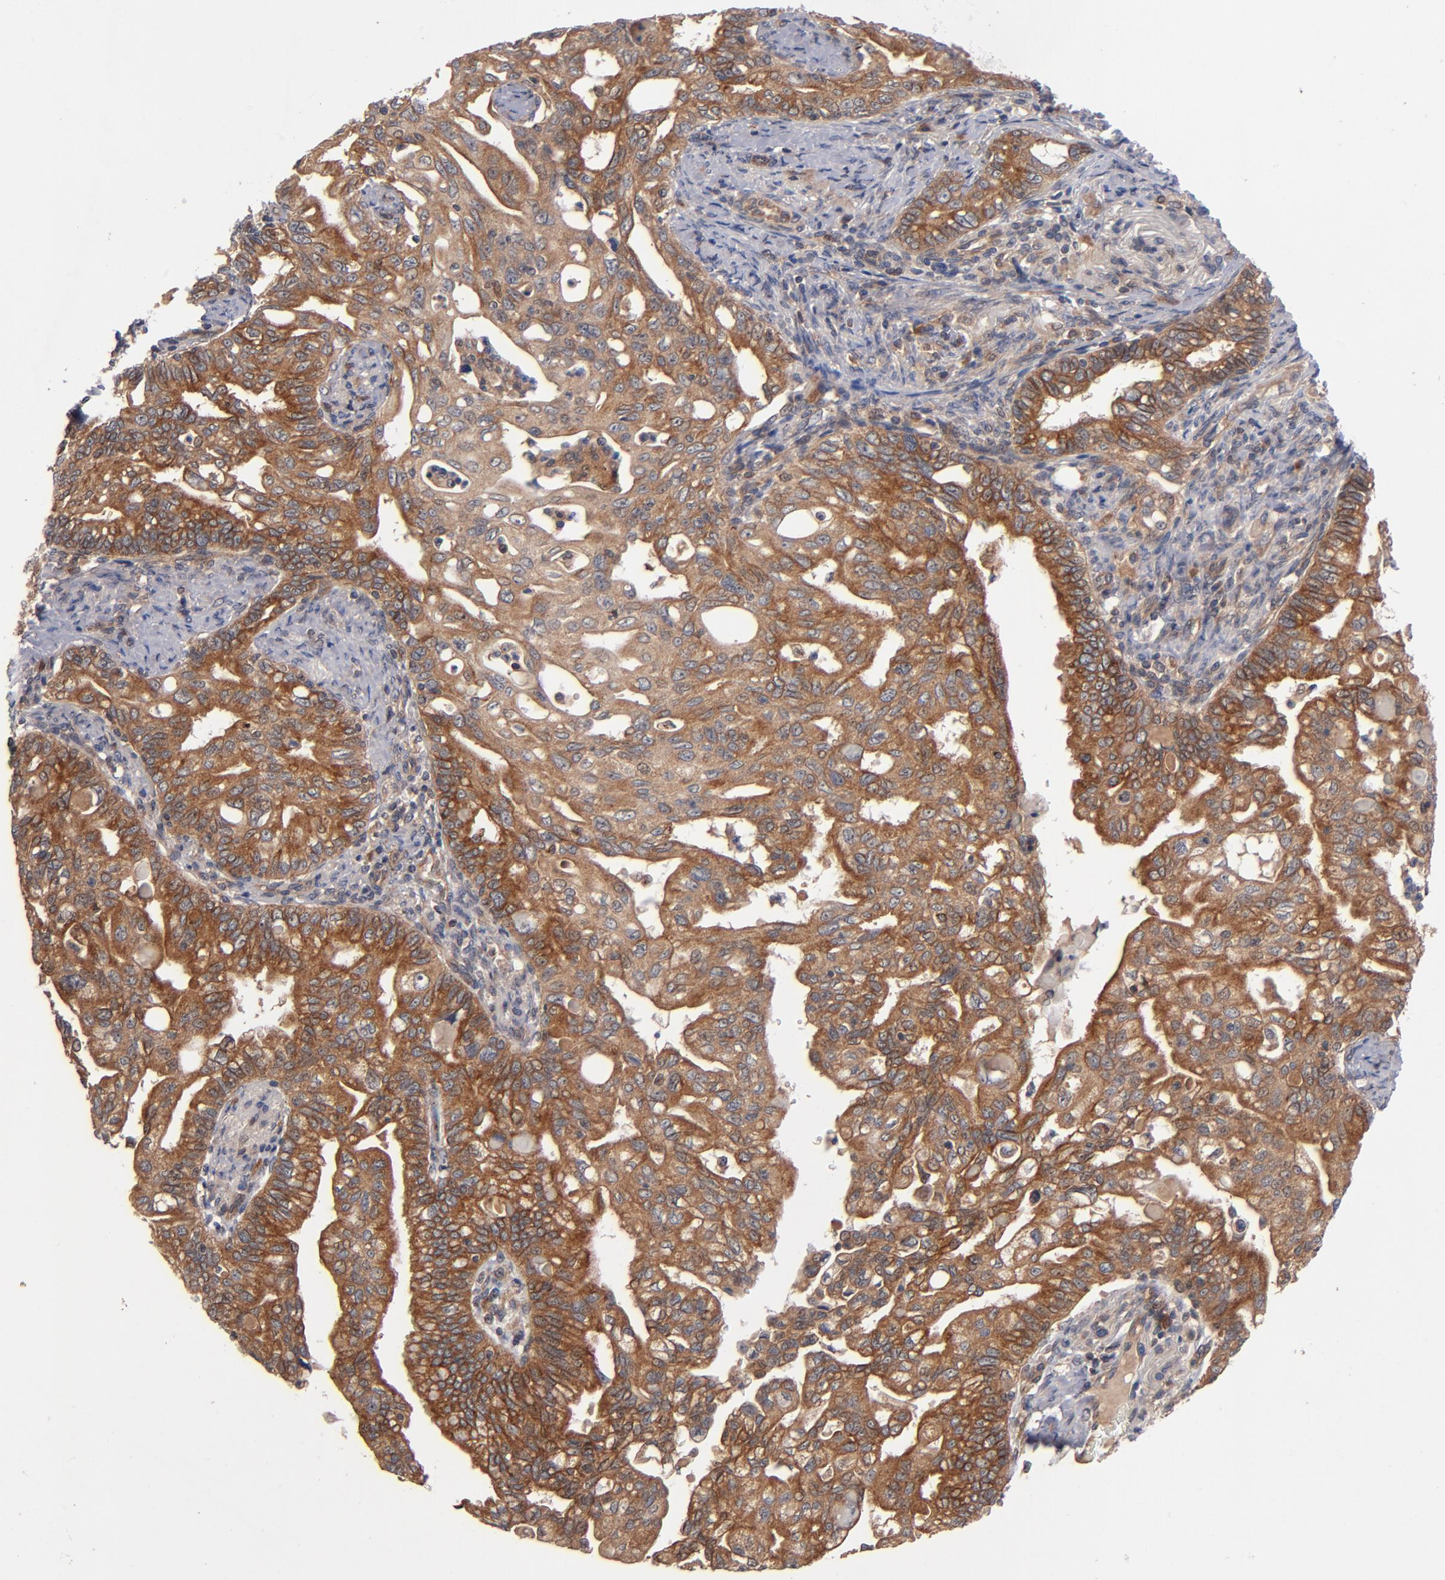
{"staining": {"intensity": "strong", "quantity": ">75%", "location": "cytoplasmic/membranous"}, "tissue": "pancreatic cancer", "cell_type": "Tumor cells", "image_type": "cancer", "snomed": [{"axis": "morphology", "description": "Normal tissue, NOS"}, {"axis": "topography", "description": "Pancreas"}], "caption": "Brown immunohistochemical staining in human pancreatic cancer reveals strong cytoplasmic/membranous expression in approximately >75% of tumor cells. Nuclei are stained in blue.", "gene": "BDKRB1", "patient": {"sex": "male", "age": 42}}